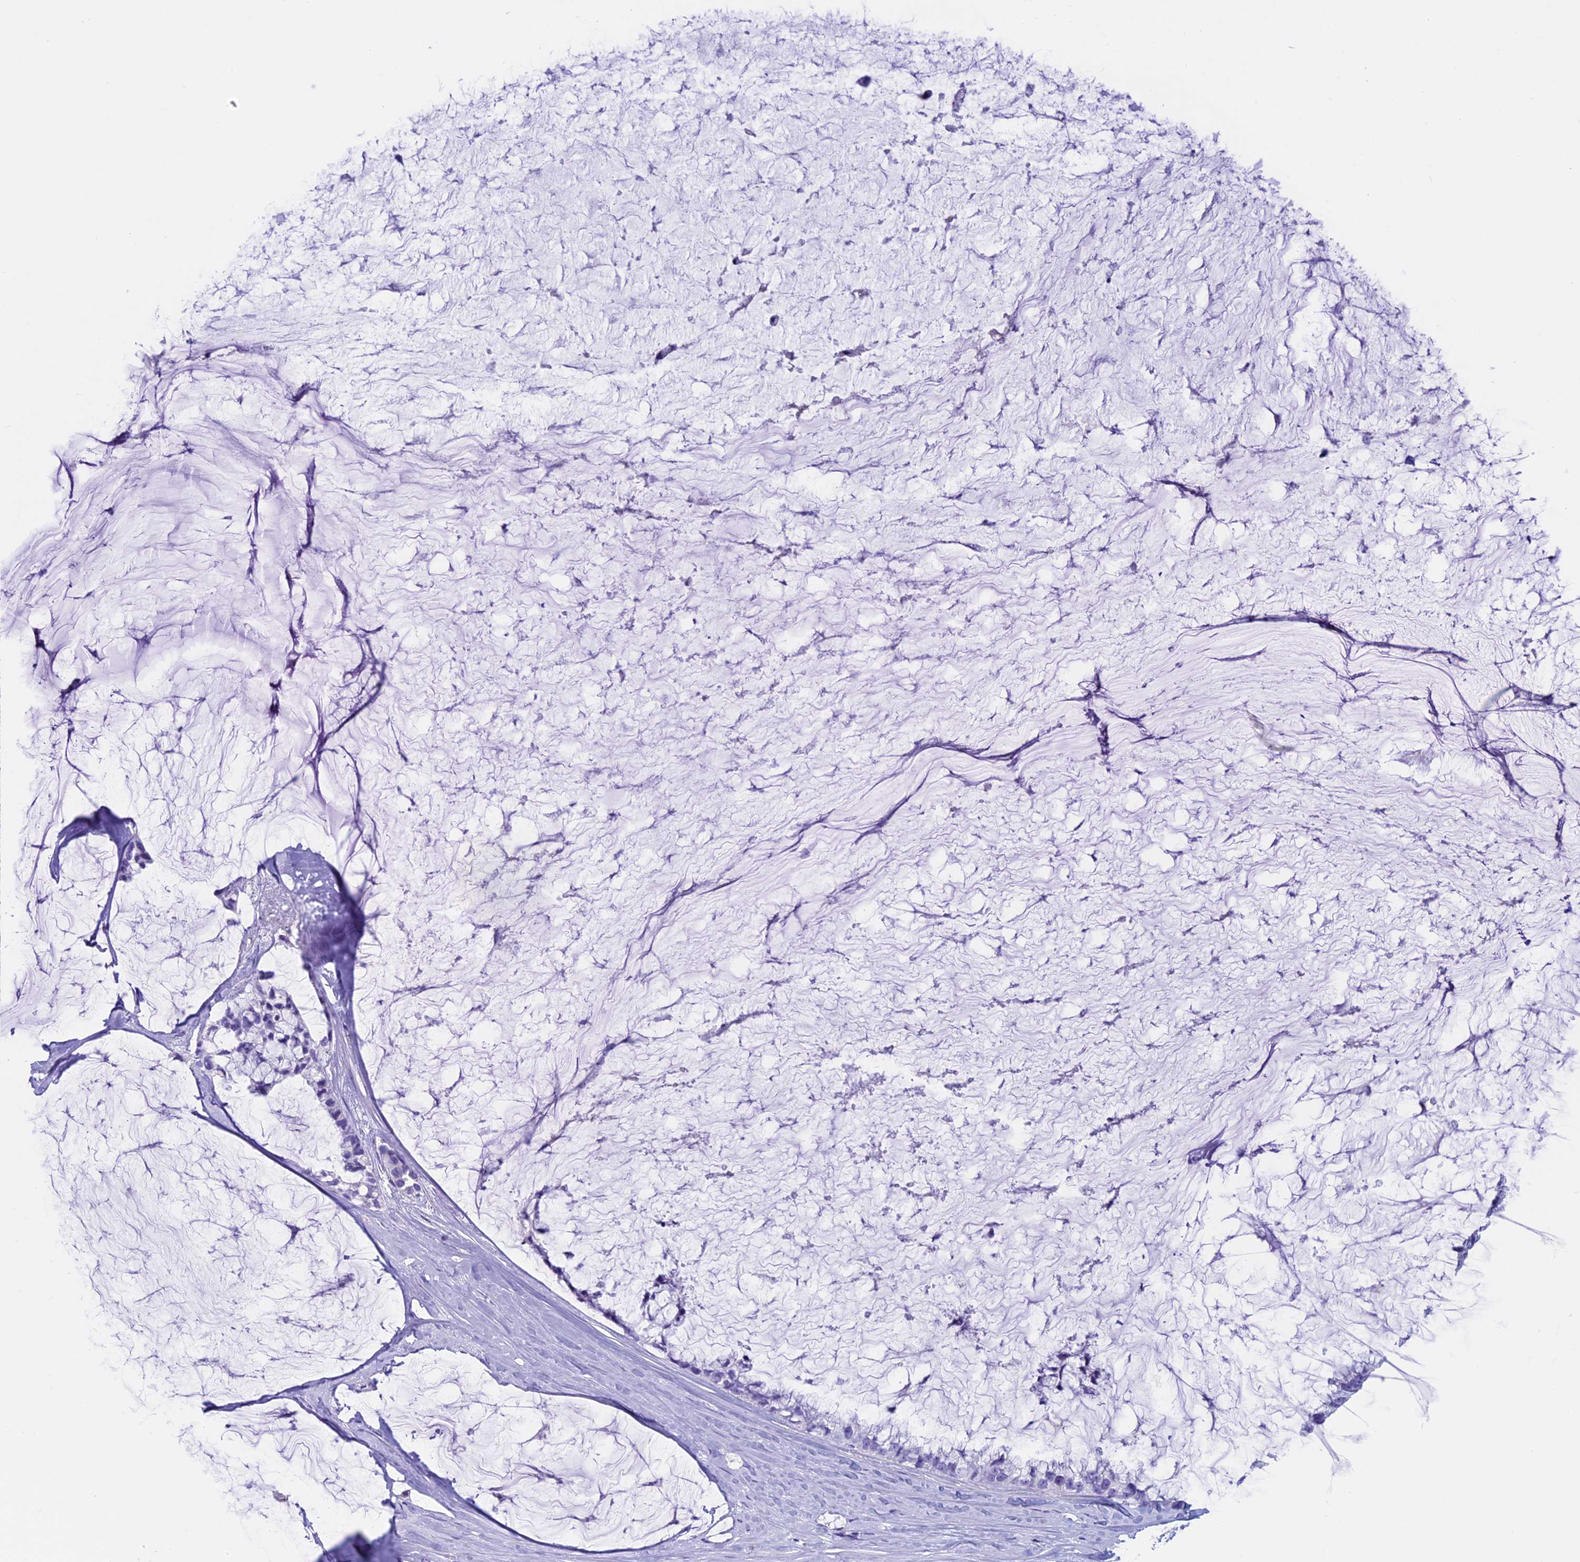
{"staining": {"intensity": "negative", "quantity": "none", "location": "none"}, "tissue": "ovarian cancer", "cell_type": "Tumor cells", "image_type": "cancer", "snomed": [{"axis": "morphology", "description": "Cystadenocarcinoma, mucinous, NOS"}, {"axis": "topography", "description": "Ovary"}], "caption": "A high-resolution micrograph shows IHC staining of ovarian mucinous cystadenocarcinoma, which exhibits no significant expression in tumor cells.", "gene": "ZNF563", "patient": {"sex": "female", "age": 39}}